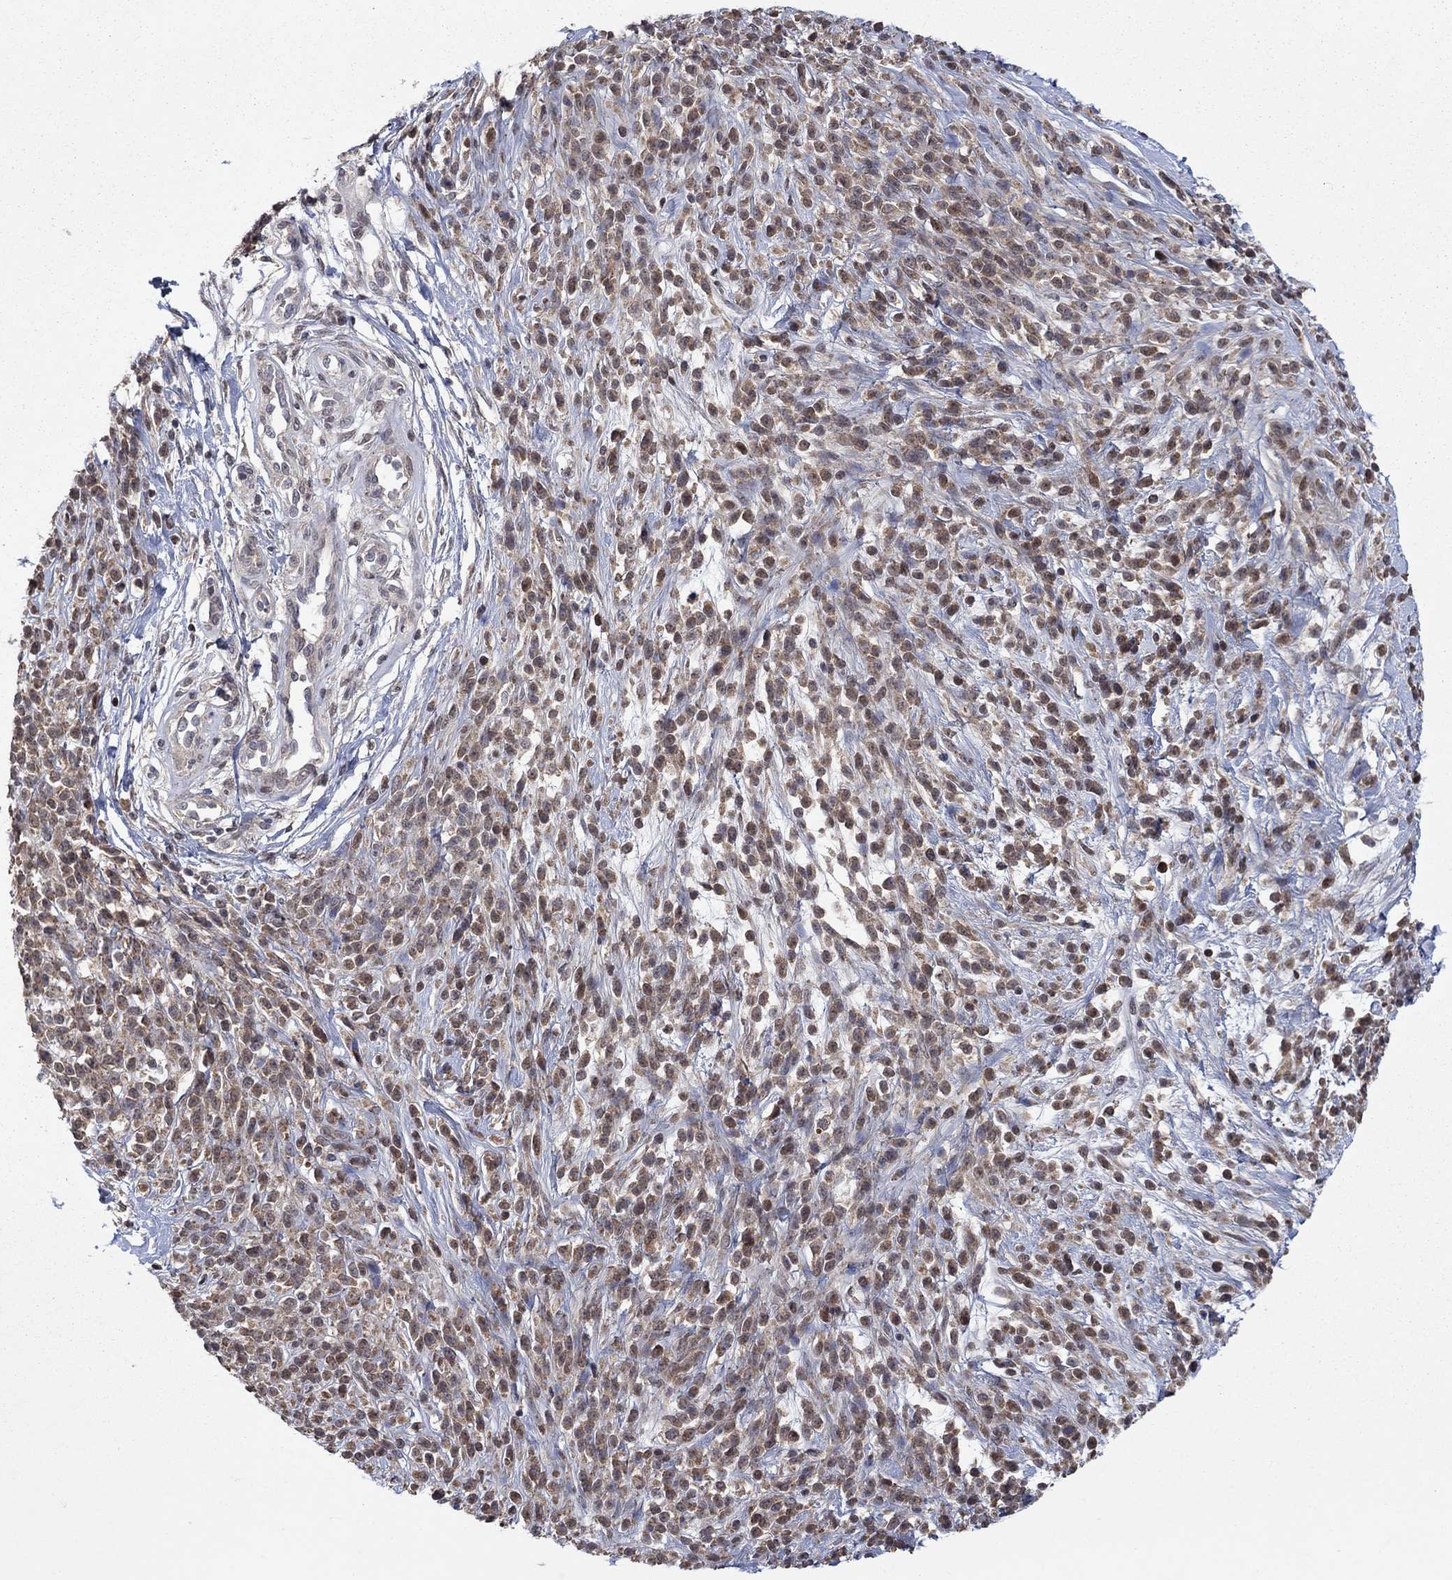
{"staining": {"intensity": "weak", "quantity": "25%-75%", "location": "cytoplasmic/membranous,nuclear"}, "tissue": "melanoma", "cell_type": "Tumor cells", "image_type": "cancer", "snomed": [{"axis": "morphology", "description": "Malignant melanoma, NOS"}, {"axis": "topography", "description": "Skin"}, {"axis": "topography", "description": "Skin of trunk"}], "caption": "Melanoma stained with DAB (3,3'-diaminobenzidine) immunohistochemistry (IHC) shows low levels of weak cytoplasmic/membranous and nuclear positivity in approximately 25%-75% of tumor cells.", "gene": "IAH1", "patient": {"sex": "male", "age": 74}}